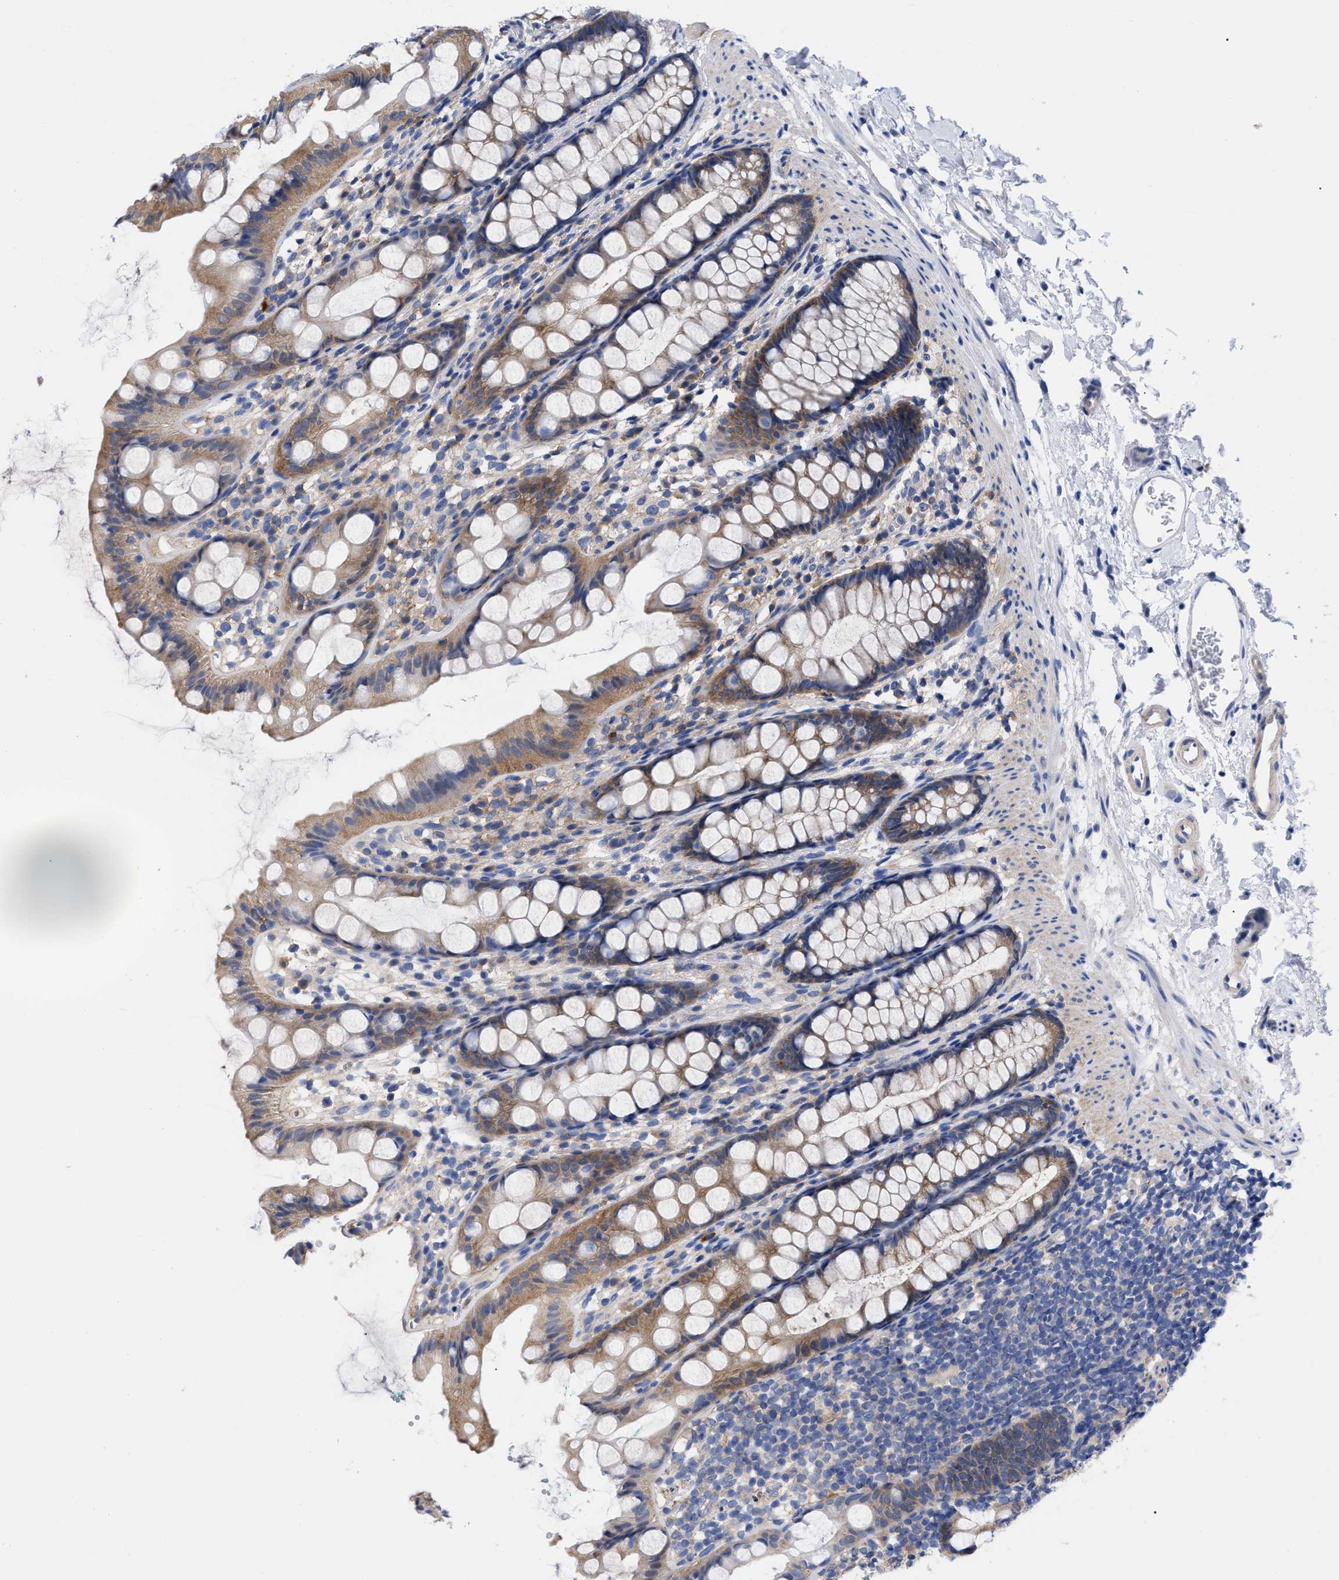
{"staining": {"intensity": "moderate", "quantity": ">75%", "location": "cytoplasmic/membranous"}, "tissue": "rectum", "cell_type": "Glandular cells", "image_type": "normal", "snomed": [{"axis": "morphology", "description": "Normal tissue, NOS"}, {"axis": "topography", "description": "Rectum"}], "caption": "A high-resolution image shows immunohistochemistry staining of normal rectum, which reveals moderate cytoplasmic/membranous expression in approximately >75% of glandular cells.", "gene": "RBKS", "patient": {"sex": "female", "age": 65}}